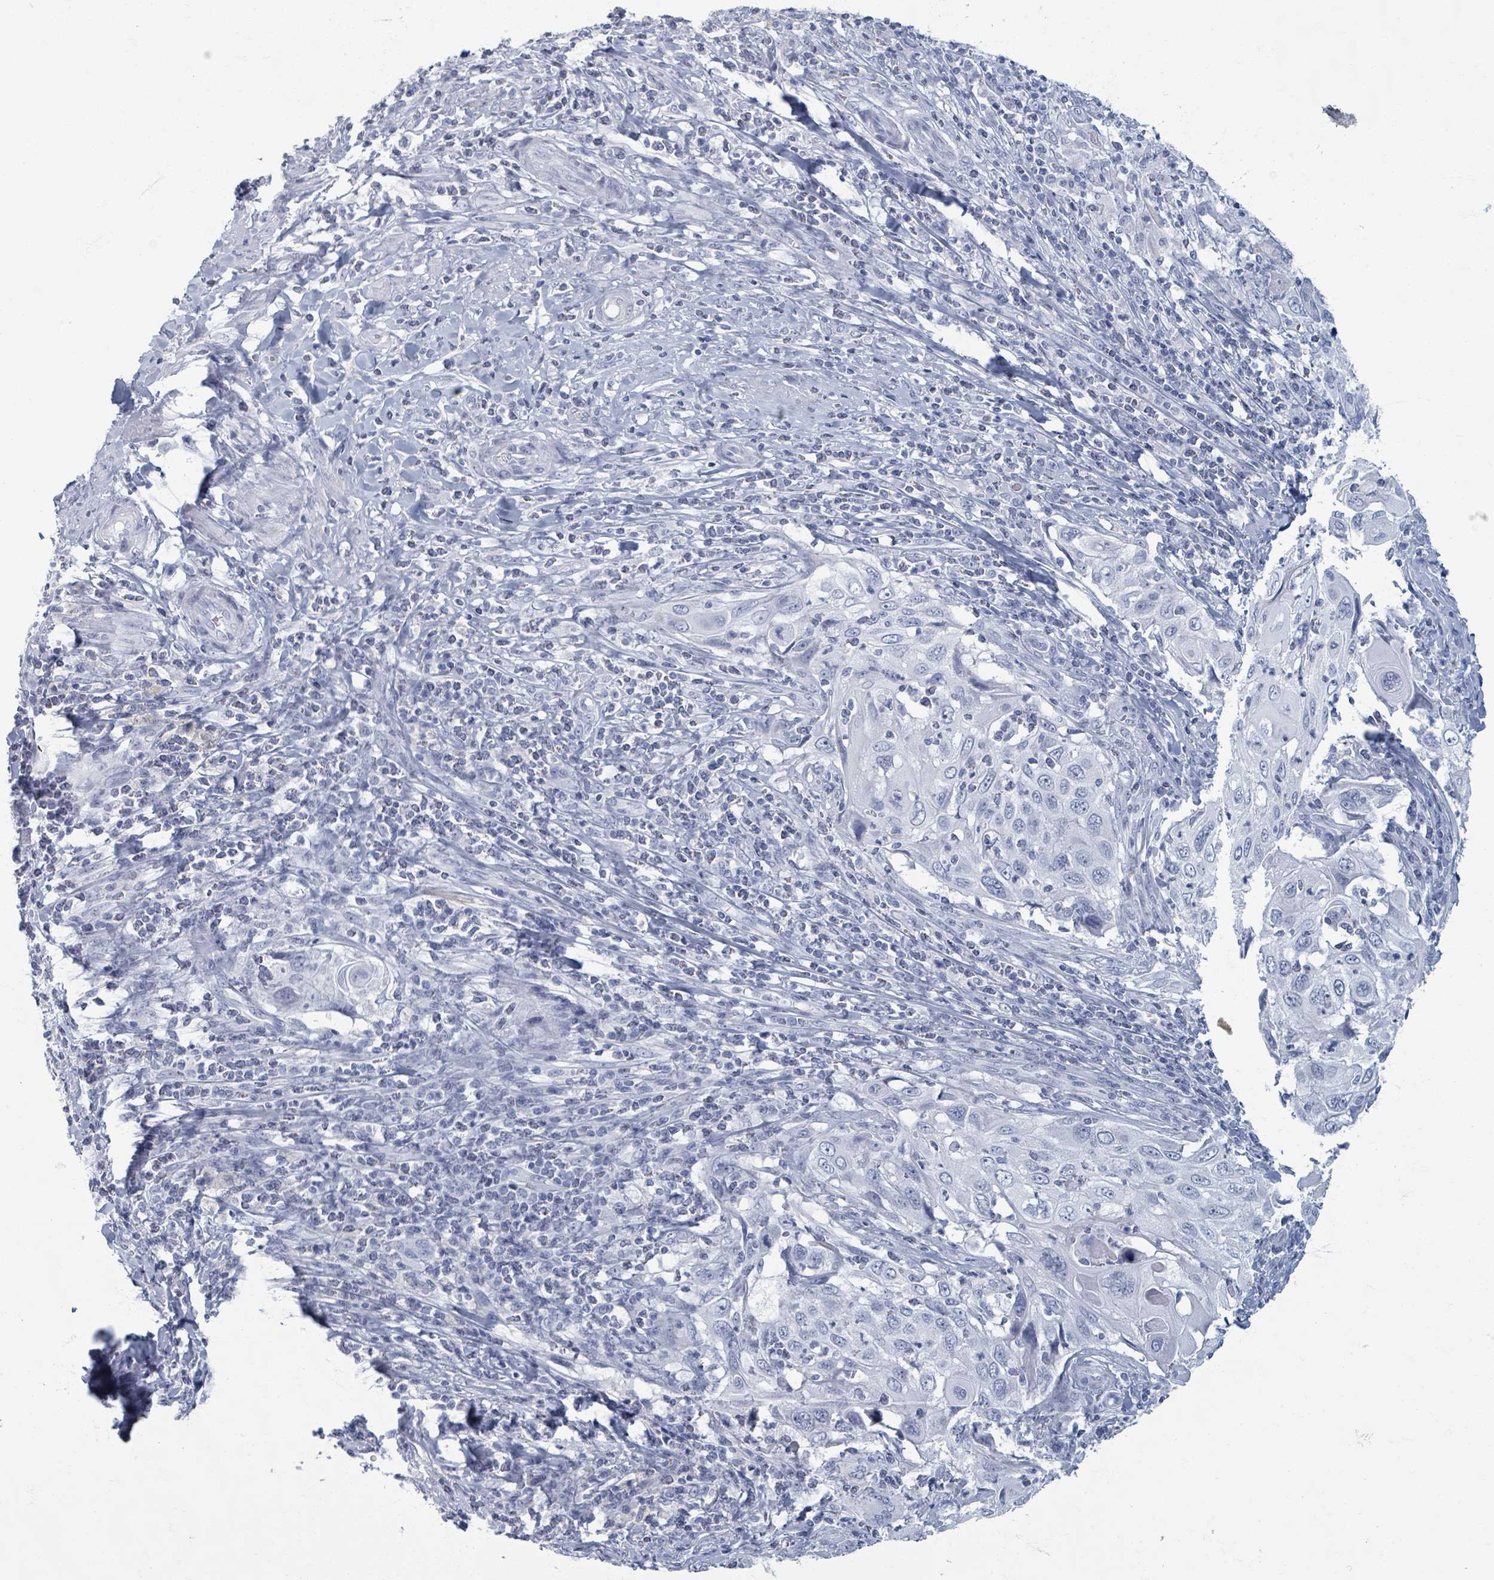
{"staining": {"intensity": "negative", "quantity": "none", "location": "none"}, "tissue": "cervical cancer", "cell_type": "Tumor cells", "image_type": "cancer", "snomed": [{"axis": "morphology", "description": "Squamous cell carcinoma, NOS"}, {"axis": "topography", "description": "Cervix"}], "caption": "Histopathology image shows no significant protein positivity in tumor cells of cervical cancer.", "gene": "TAS2R1", "patient": {"sex": "female", "age": 70}}